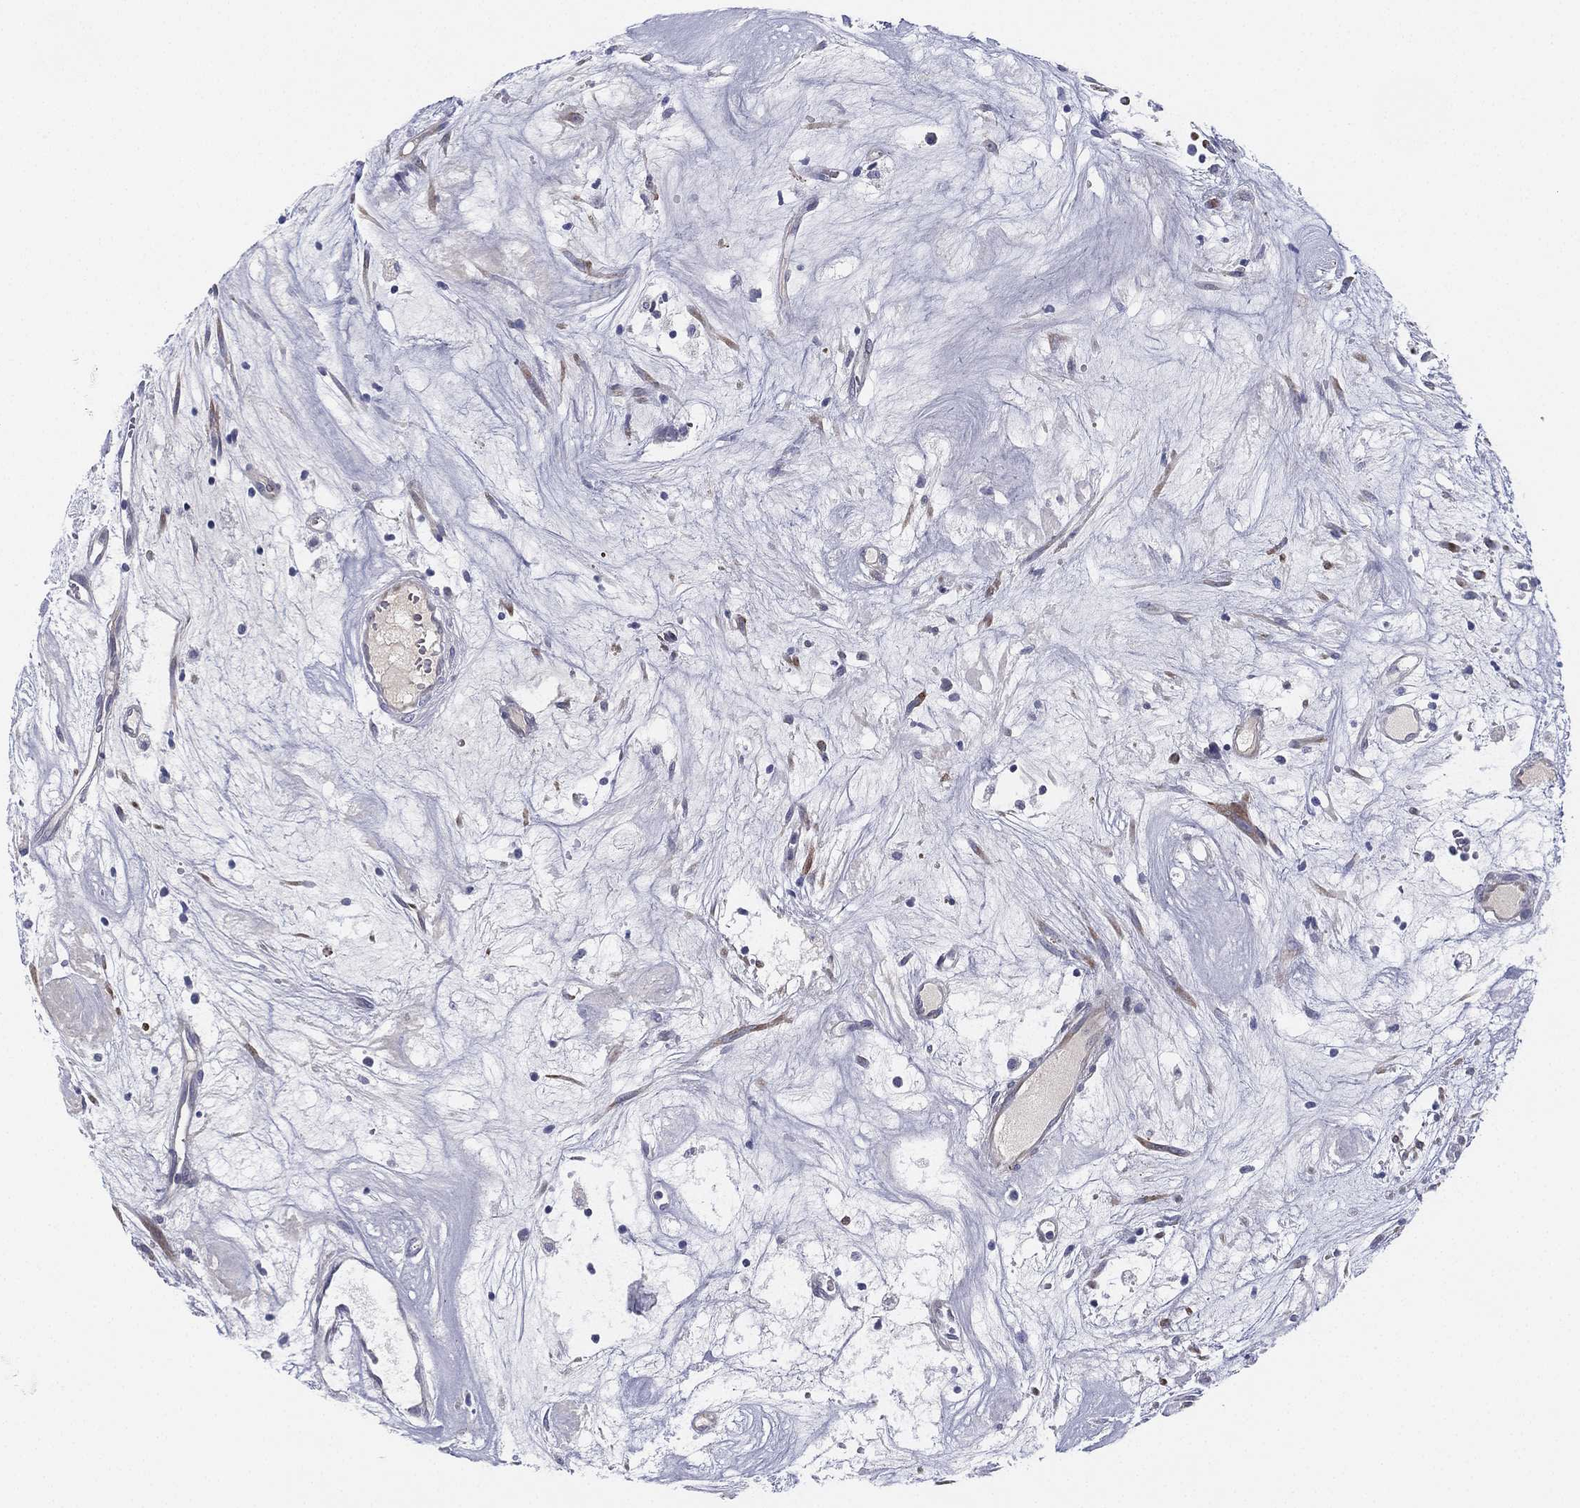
{"staining": {"intensity": "negative", "quantity": "none", "location": "none"}, "tissue": "head and neck cancer", "cell_type": "Tumor cells", "image_type": "cancer", "snomed": [{"axis": "morphology", "description": "Adenocarcinoma, NOS"}, {"axis": "topography", "description": "Head-Neck"}], "caption": "Photomicrograph shows no significant protein staining in tumor cells of head and neck cancer.", "gene": "MLF1", "patient": {"sex": "female", "age": 81}}